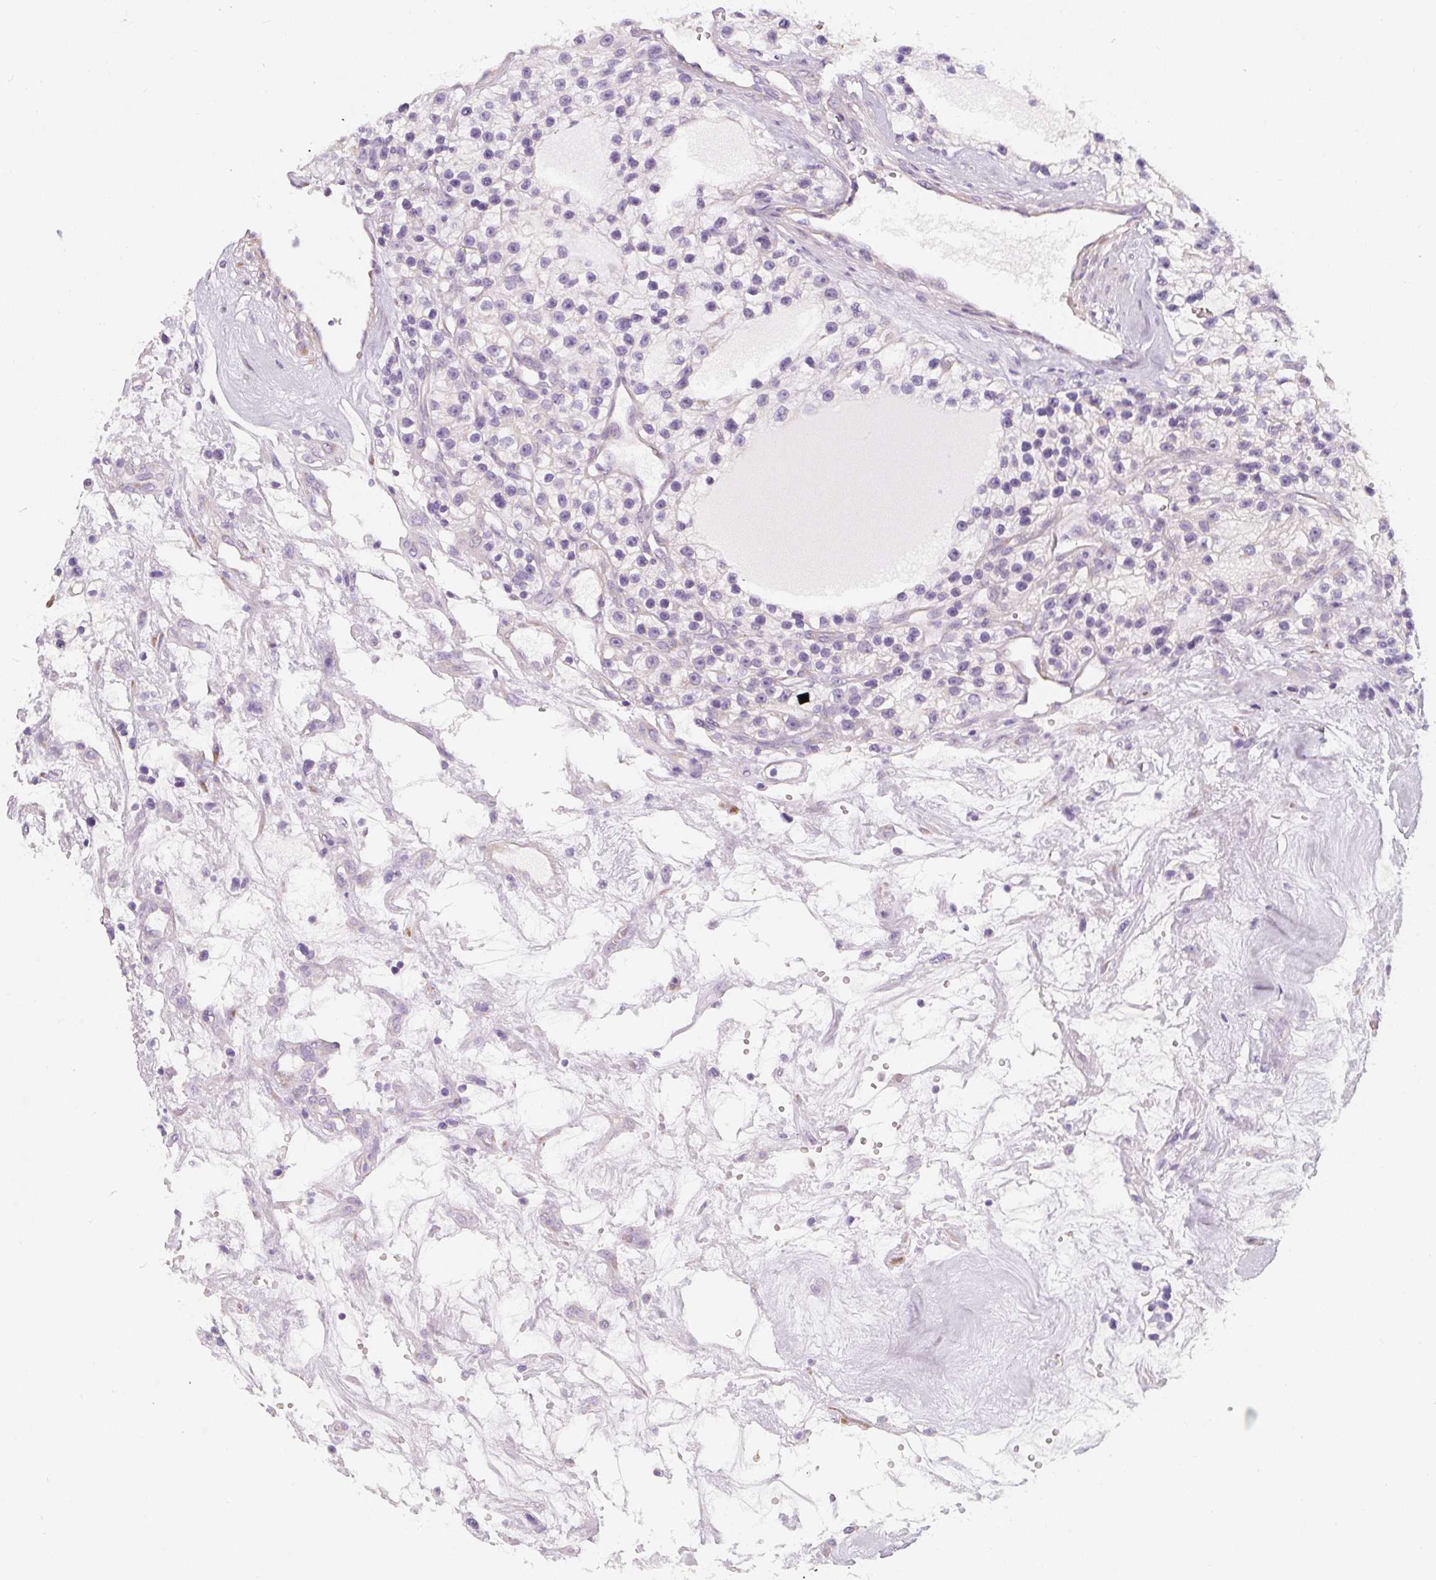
{"staining": {"intensity": "negative", "quantity": "none", "location": "none"}, "tissue": "renal cancer", "cell_type": "Tumor cells", "image_type": "cancer", "snomed": [{"axis": "morphology", "description": "Adenocarcinoma, NOS"}, {"axis": "topography", "description": "Kidney"}], "caption": "The photomicrograph shows no staining of tumor cells in renal cancer (adenocarcinoma).", "gene": "PWWP3B", "patient": {"sex": "female", "age": 57}}